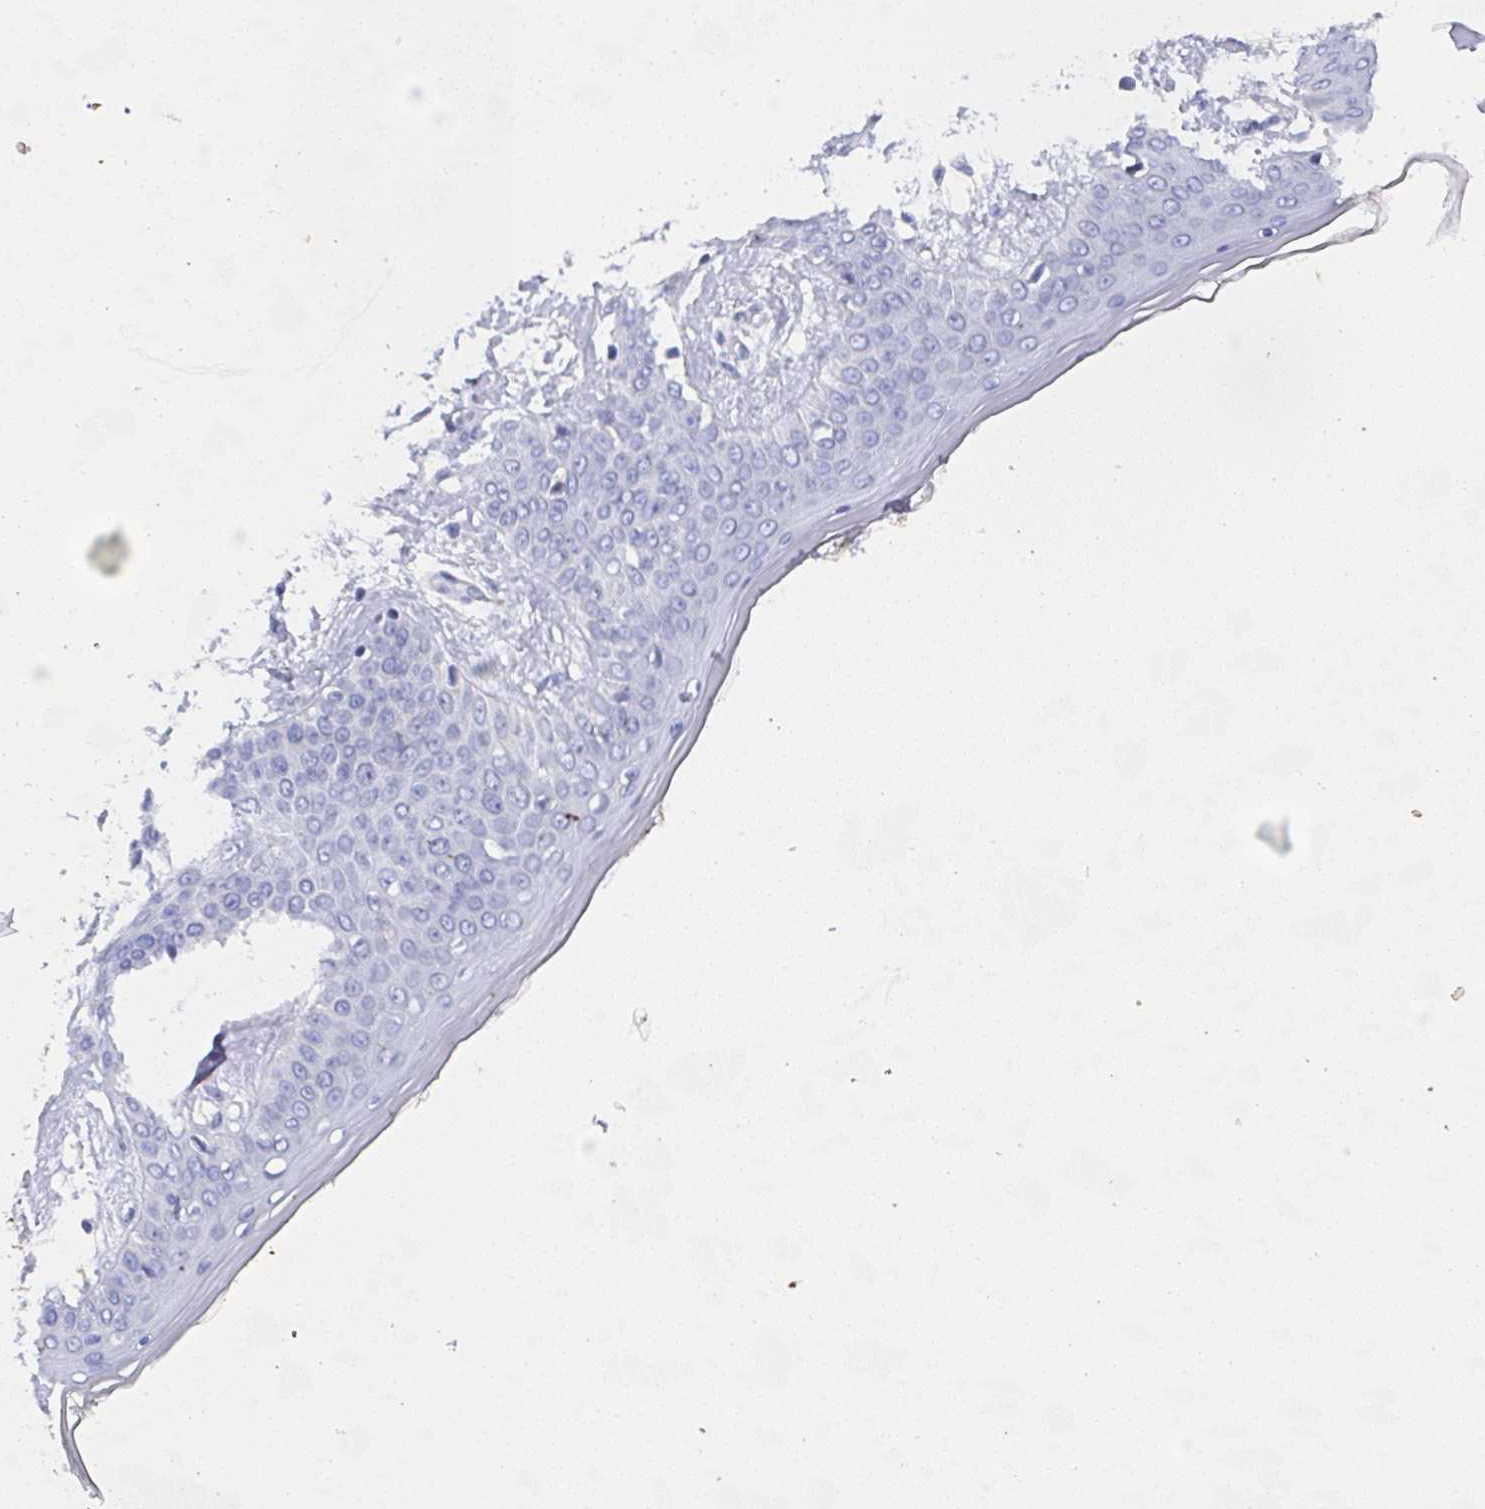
{"staining": {"intensity": "negative", "quantity": "none", "location": "none"}, "tissue": "skin", "cell_type": "Fibroblasts", "image_type": "normal", "snomed": [{"axis": "morphology", "description": "Normal tissue, NOS"}, {"axis": "topography", "description": "Skin"}], "caption": "This micrograph is of unremarkable skin stained with immunohistochemistry (IHC) to label a protein in brown with the nuclei are counter-stained blue. There is no staining in fibroblasts.", "gene": "SSC4D", "patient": {"sex": "female", "age": 34}}